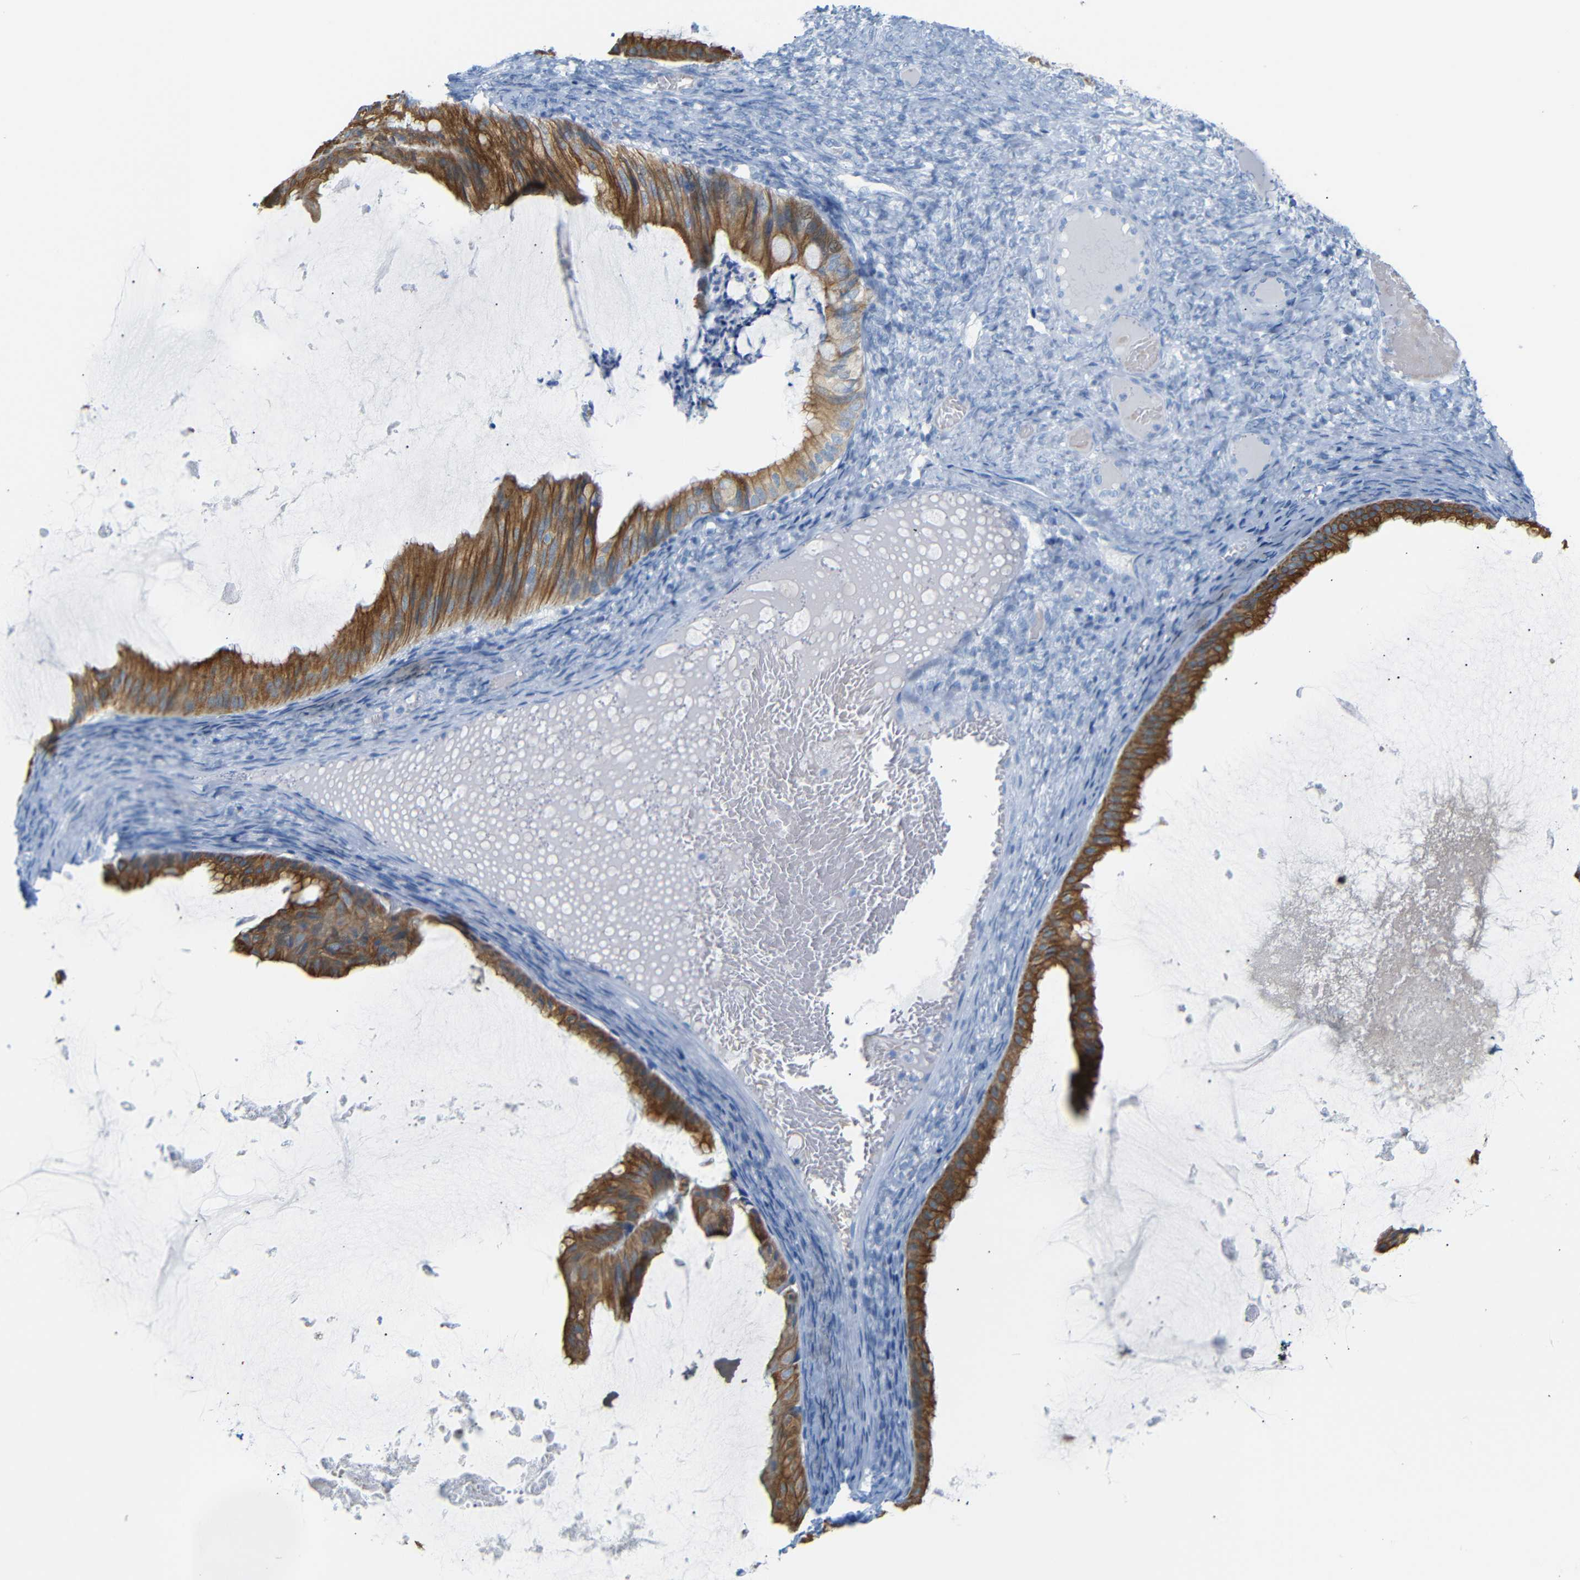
{"staining": {"intensity": "moderate", "quantity": ">75%", "location": "cytoplasmic/membranous"}, "tissue": "ovarian cancer", "cell_type": "Tumor cells", "image_type": "cancer", "snomed": [{"axis": "morphology", "description": "Cystadenocarcinoma, mucinous, NOS"}, {"axis": "topography", "description": "Ovary"}], "caption": "Ovarian cancer (mucinous cystadenocarcinoma) was stained to show a protein in brown. There is medium levels of moderate cytoplasmic/membranous staining in about >75% of tumor cells.", "gene": "DYNAP", "patient": {"sex": "female", "age": 61}}